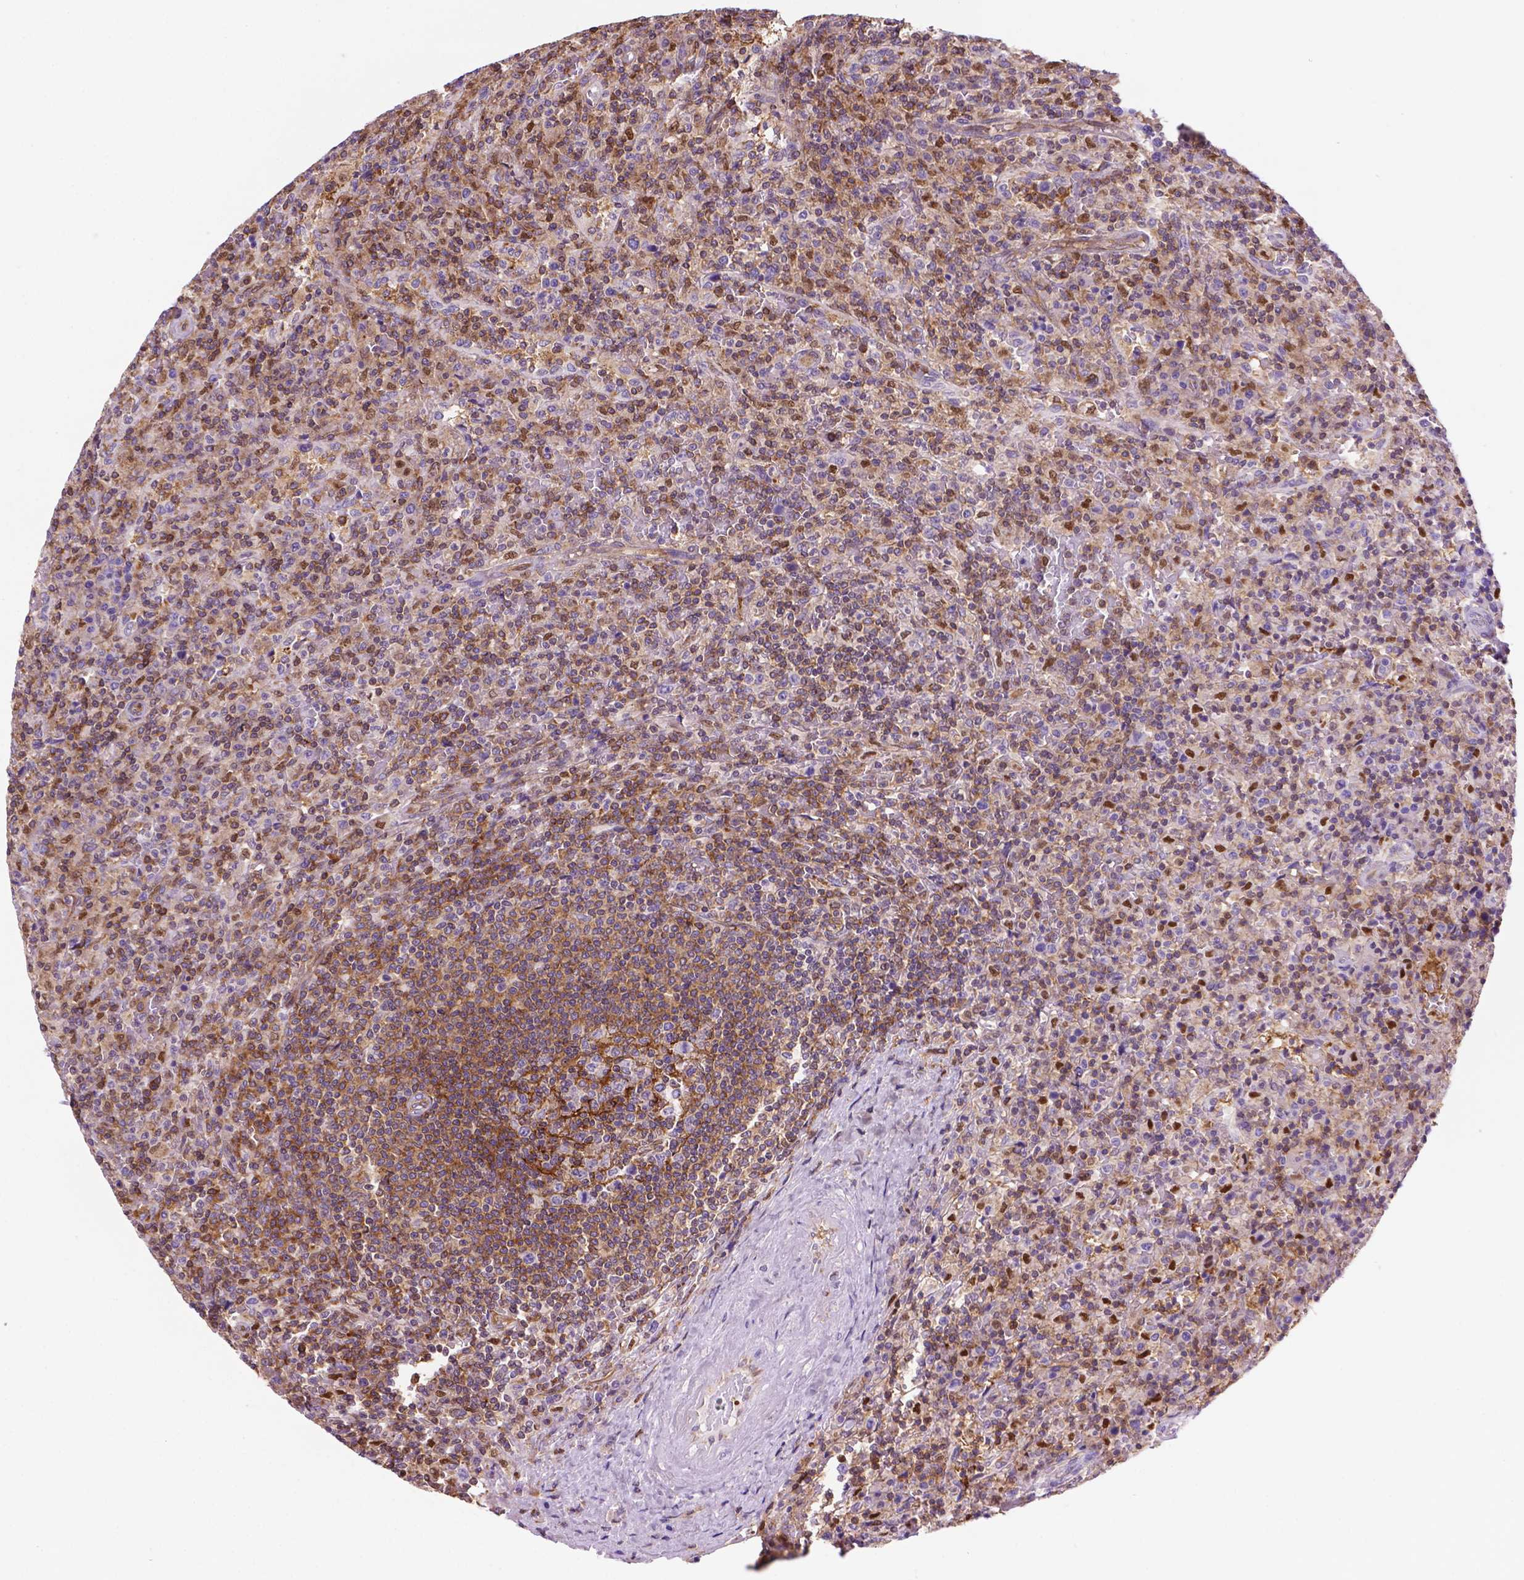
{"staining": {"intensity": "moderate", "quantity": ">75%", "location": "cytoplasmic/membranous,nuclear"}, "tissue": "lymphoma", "cell_type": "Tumor cells", "image_type": "cancer", "snomed": [{"axis": "morphology", "description": "Malignant lymphoma, non-Hodgkin's type, Low grade"}, {"axis": "topography", "description": "Spleen"}], "caption": "Malignant lymphoma, non-Hodgkin's type (low-grade) was stained to show a protein in brown. There is medium levels of moderate cytoplasmic/membranous and nuclear positivity in approximately >75% of tumor cells.", "gene": "DCN", "patient": {"sex": "male", "age": 62}}